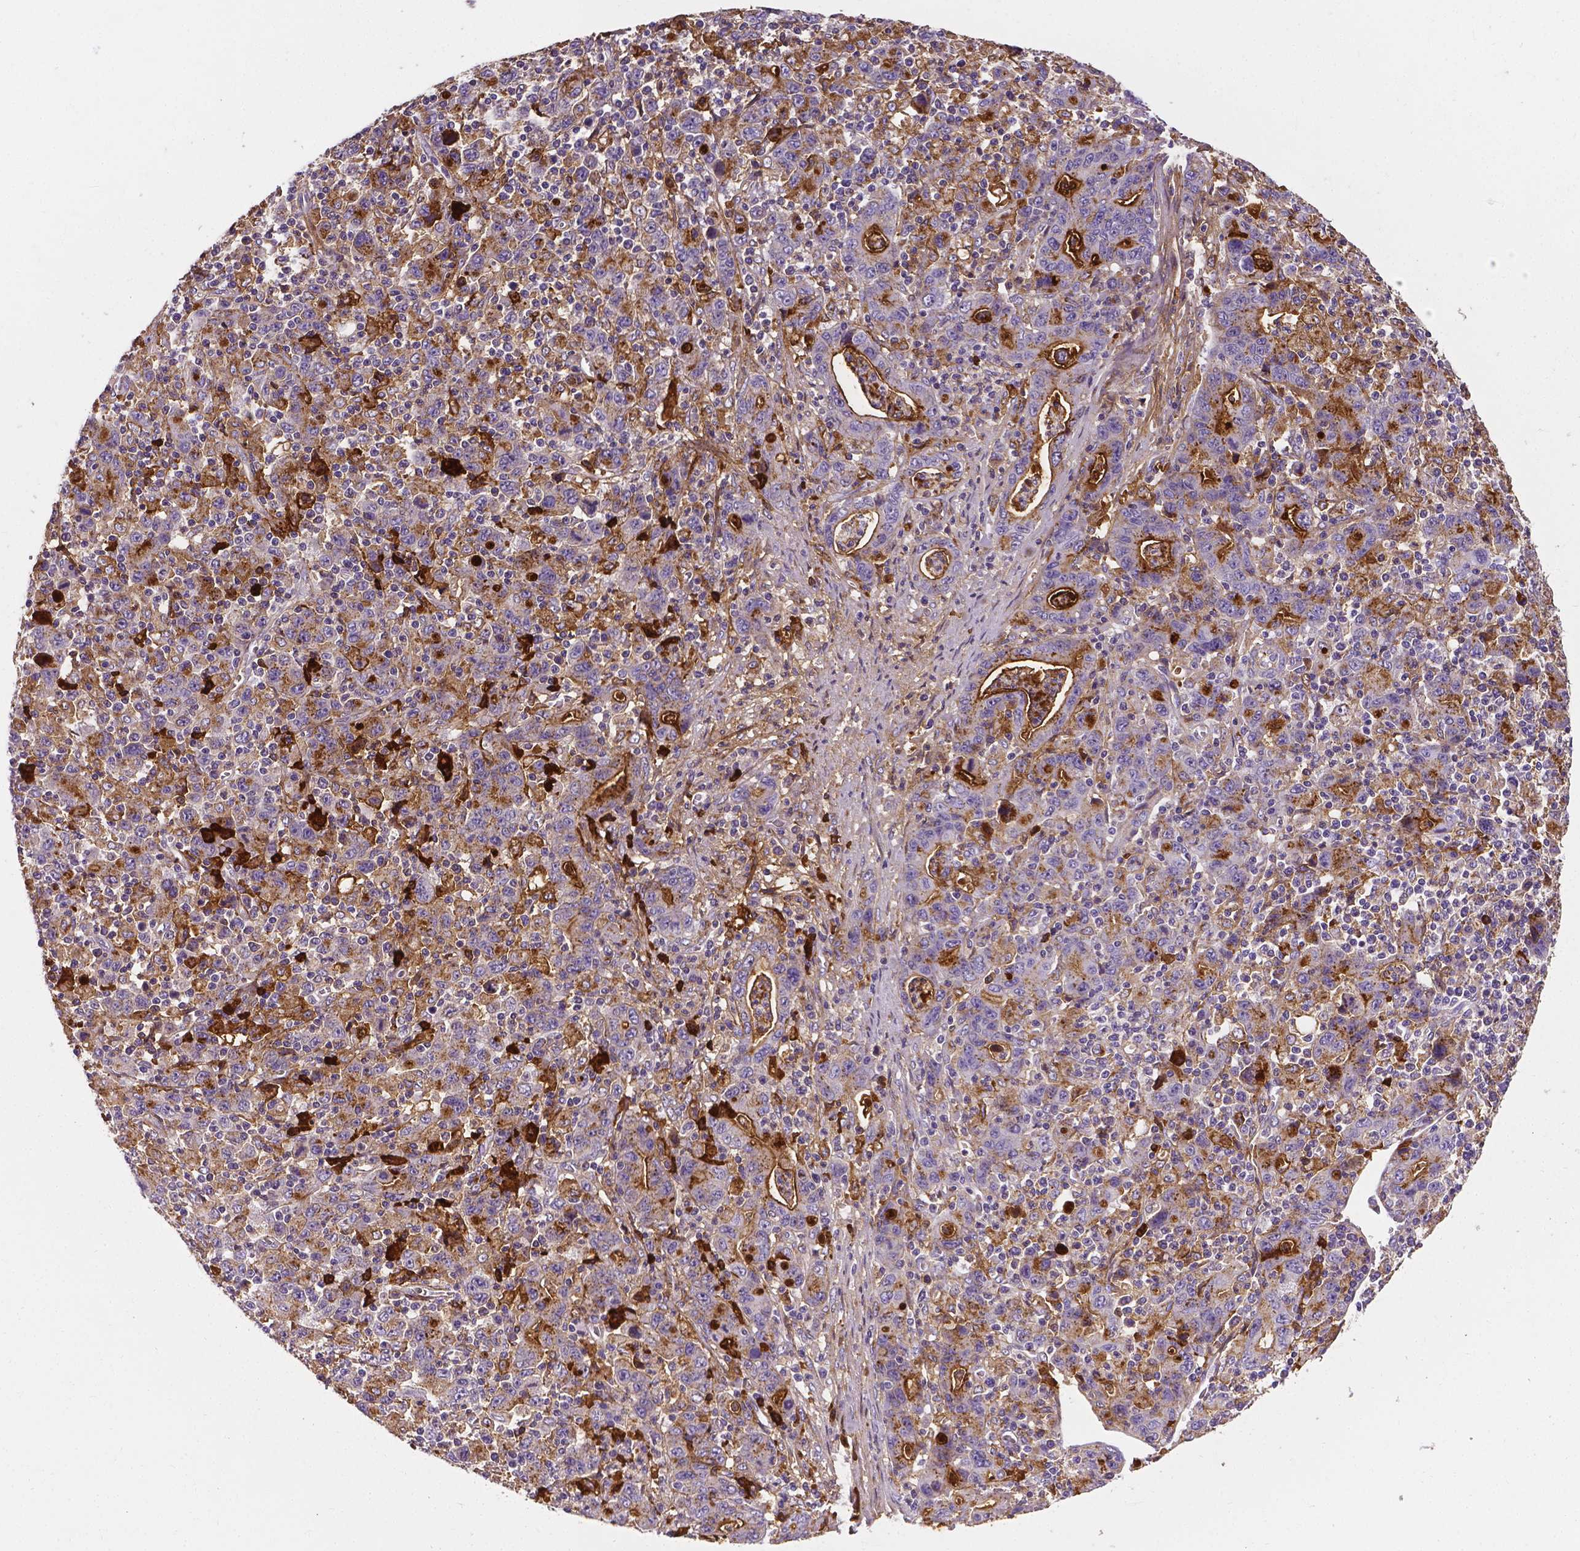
{"staining": {"intensity": "moderate", "quantity": "25%-75%", "location": "cytoplasmic/membranous"}, "tissue": "stomach cancer", "cell_type": "Tumor cells", "image_type": "cancer", "snomed": [{"axis": "morphology", "description": "Adenocarcinoma, NOS"}, {"axis": "topography", "description": "Stomach, upper"}], "caption": "Approximately 25%-75% of tumor cells in human stomach cancer exhibit moderate cytoplasmic/membranous protein expression as visualized by brown immunohistochemical staining.", "gene": "APOE", "patient": {"sex": "male", "age": 69}}